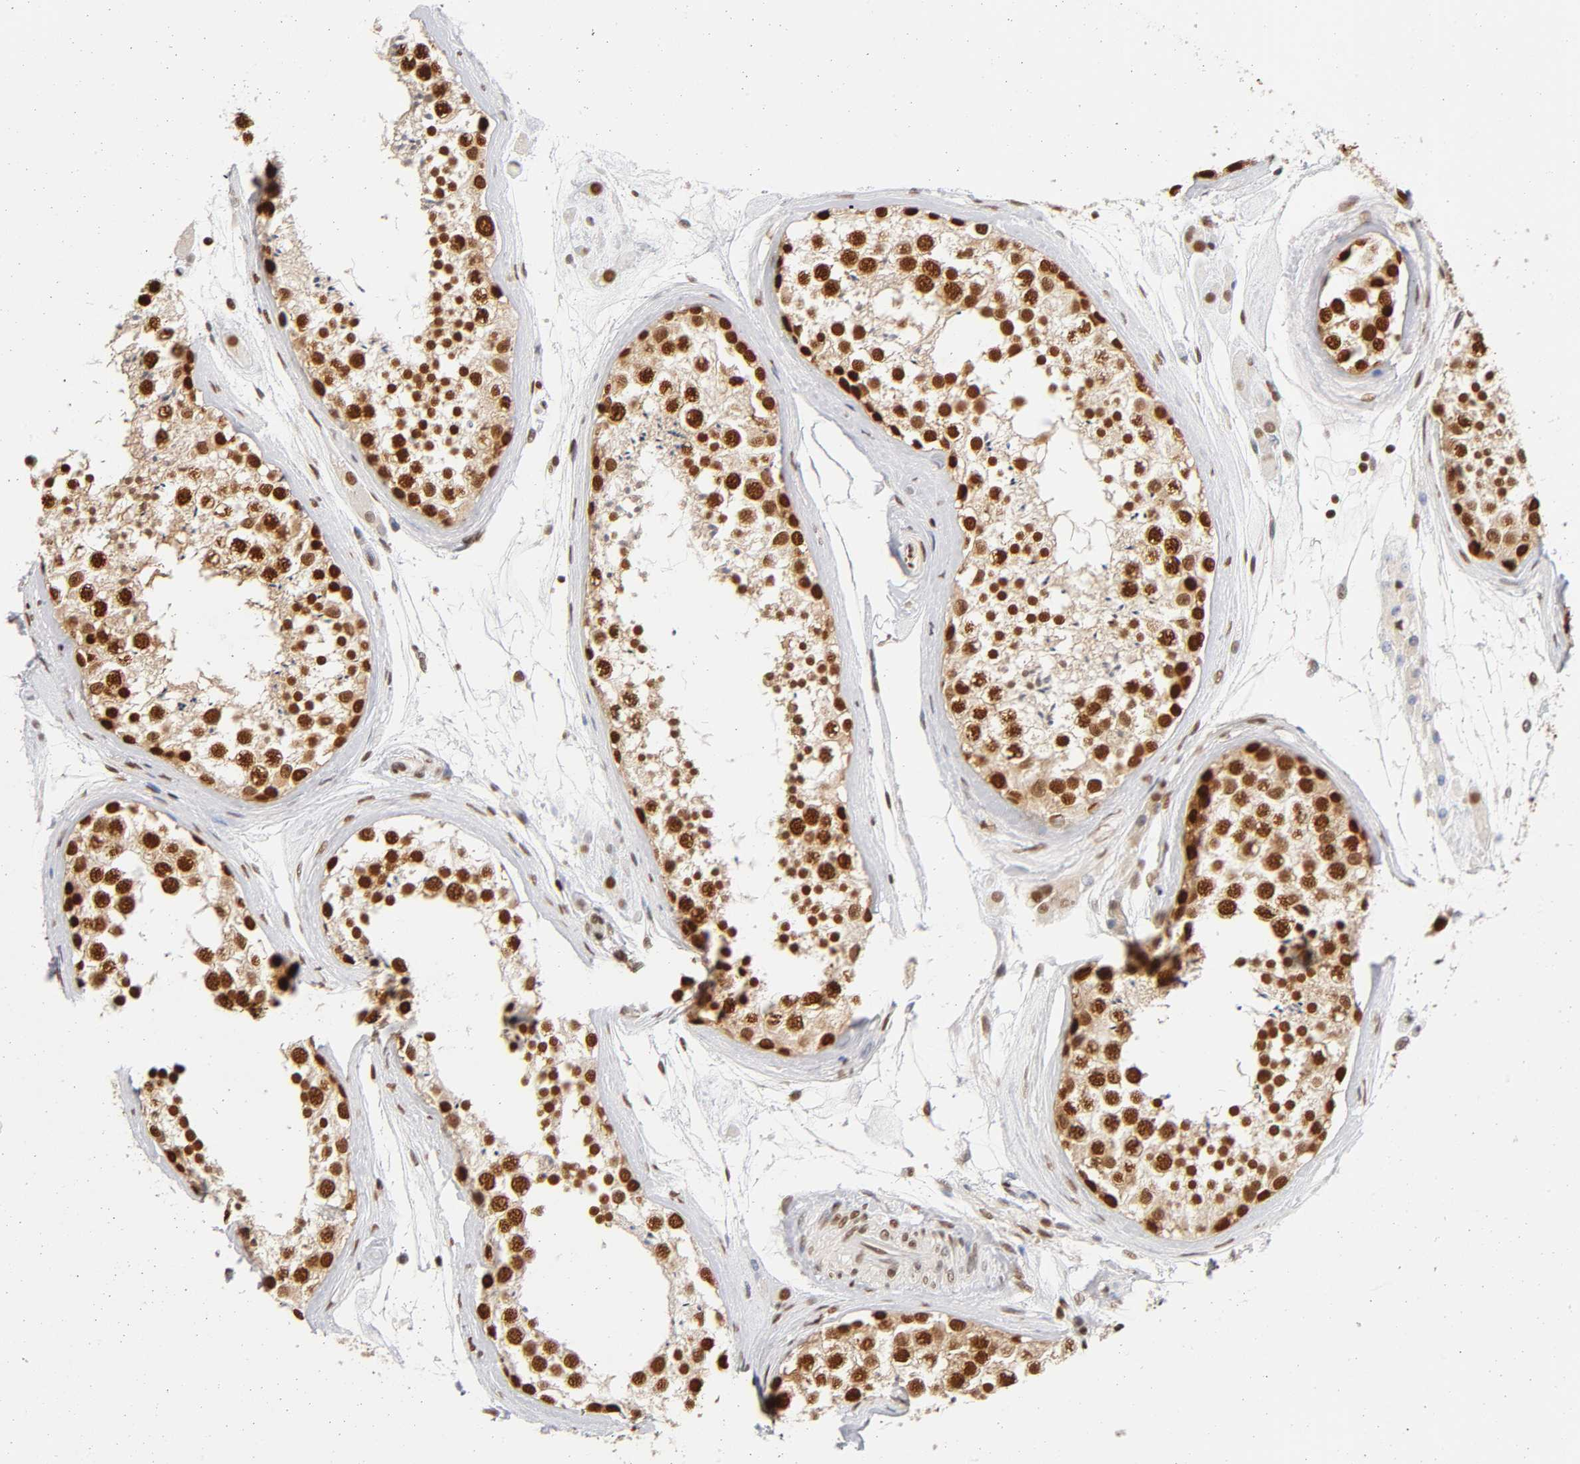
{"staining": {"intensity": "strong", "quantity": ">75%", "location": "nuclear"}, "tissue": "testis", "cell_type": "Cells in seminiferous ducts", "image_type": "normal", "snomed": [{"axis": "morphology", "description": "Normal tissue, NOS"}, {"axis": "topography", "description": "Testis"}], "caption": "Unremarkable testis was stained to show a protein in brown. There is high levels of strong nuclear staining in about >75% of cells in seminiferous ducts. Immunohistochemistry (ihc) stains the protein in brown and the nuclei are stained blue.", "gene": "ILKAP", "patient": {"sex": "male", "age": 46}}